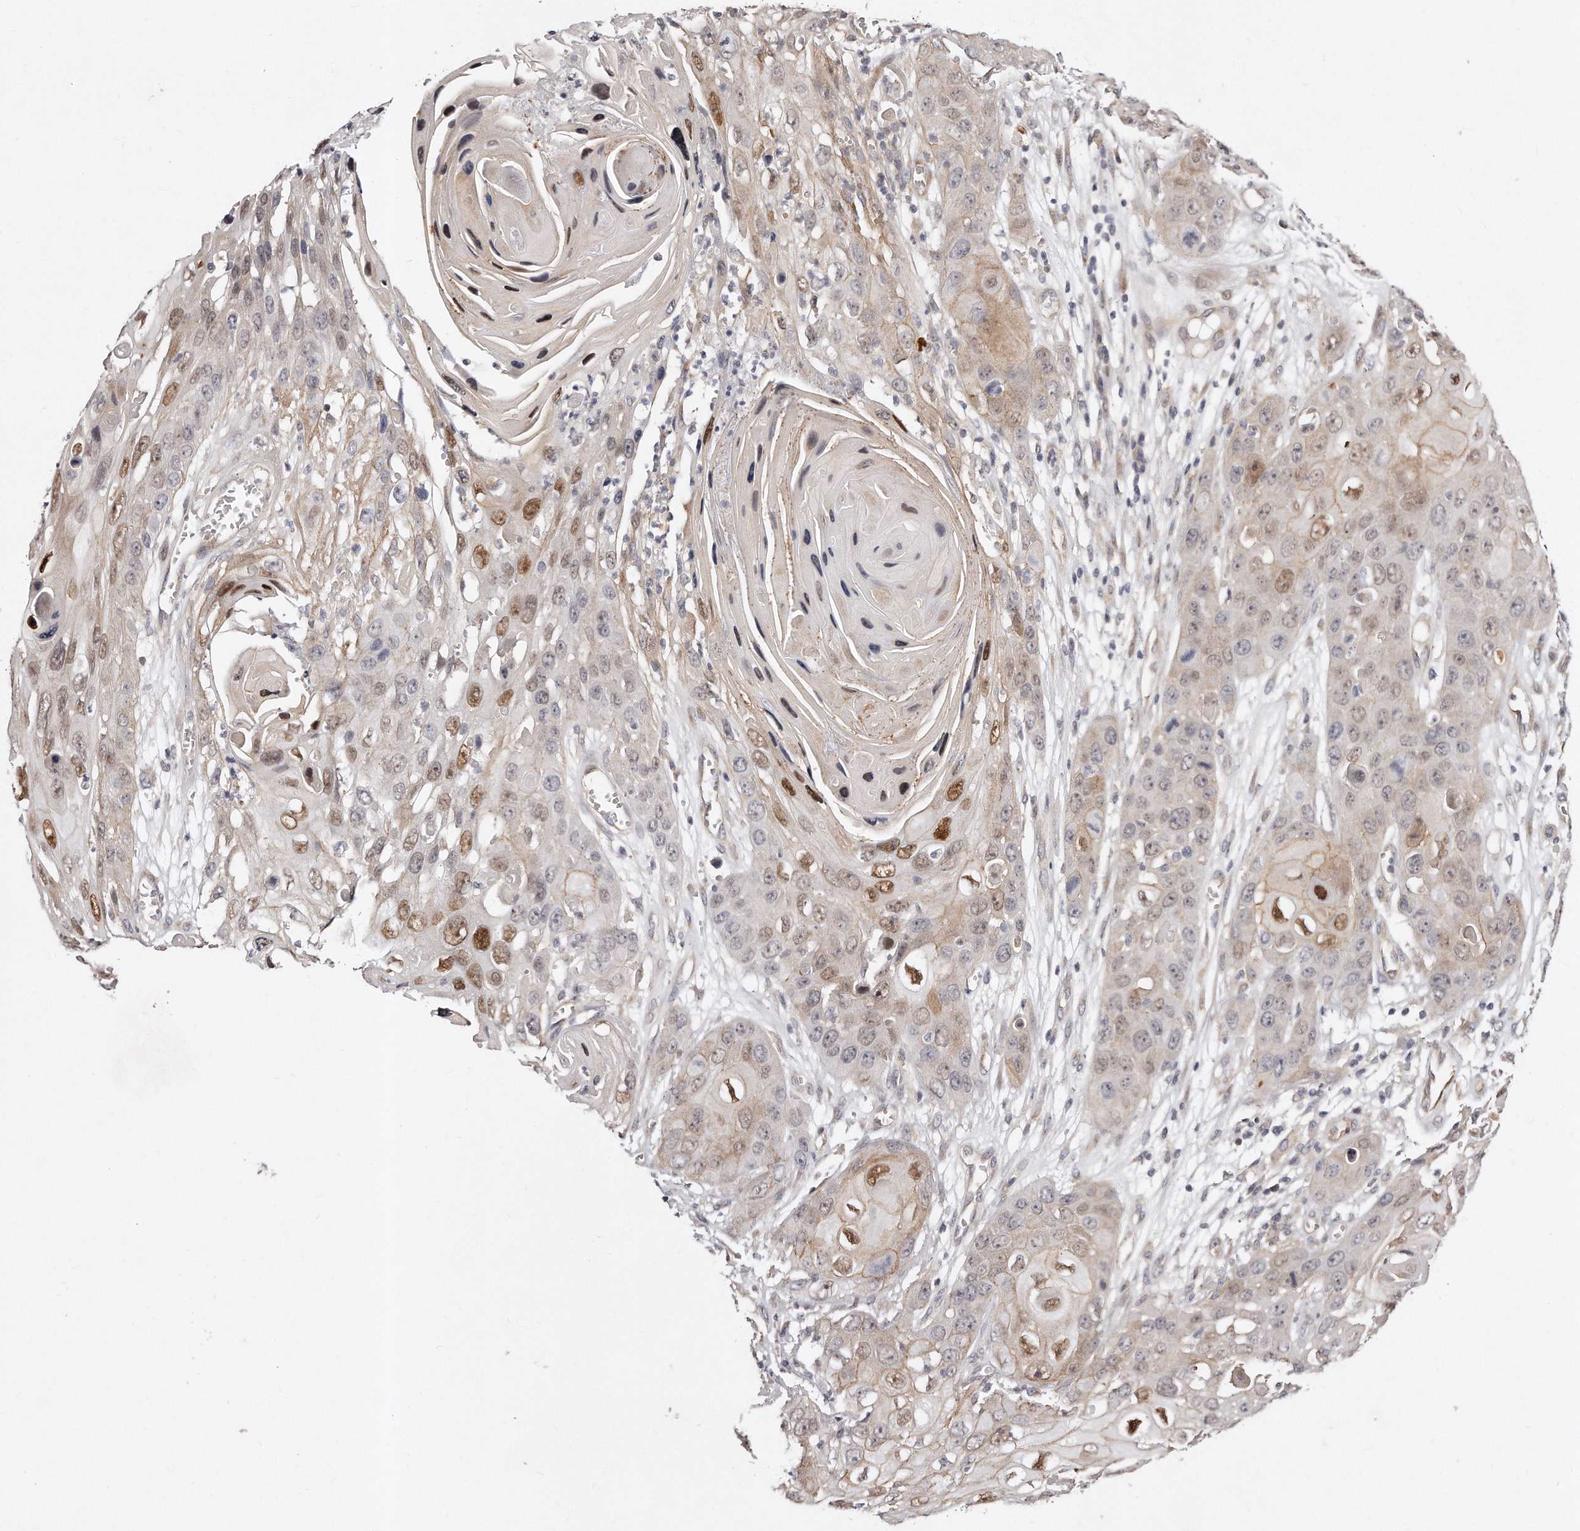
{"staining": {"intensity": "moderate", "quantity": "25%-75%", "location": "nuclear"}, "tissue": "skin cancer", "cell_type": "Tumor cells", "image_type": "cancer", "snomed": [{"axis": "morphology", "description": "Squamous cell carcinoma, NOS"}, {"axis": "topography", "description": "Skin"}], "caption": "Human squamous cell carcinoma (skin) stained for a protein (brown) exhibits moderate nuclear positive staining in approximately 25%-75% of tumor cells.", "gene": "CASZ1", "patient": {"sex": "male", "age": 55}}